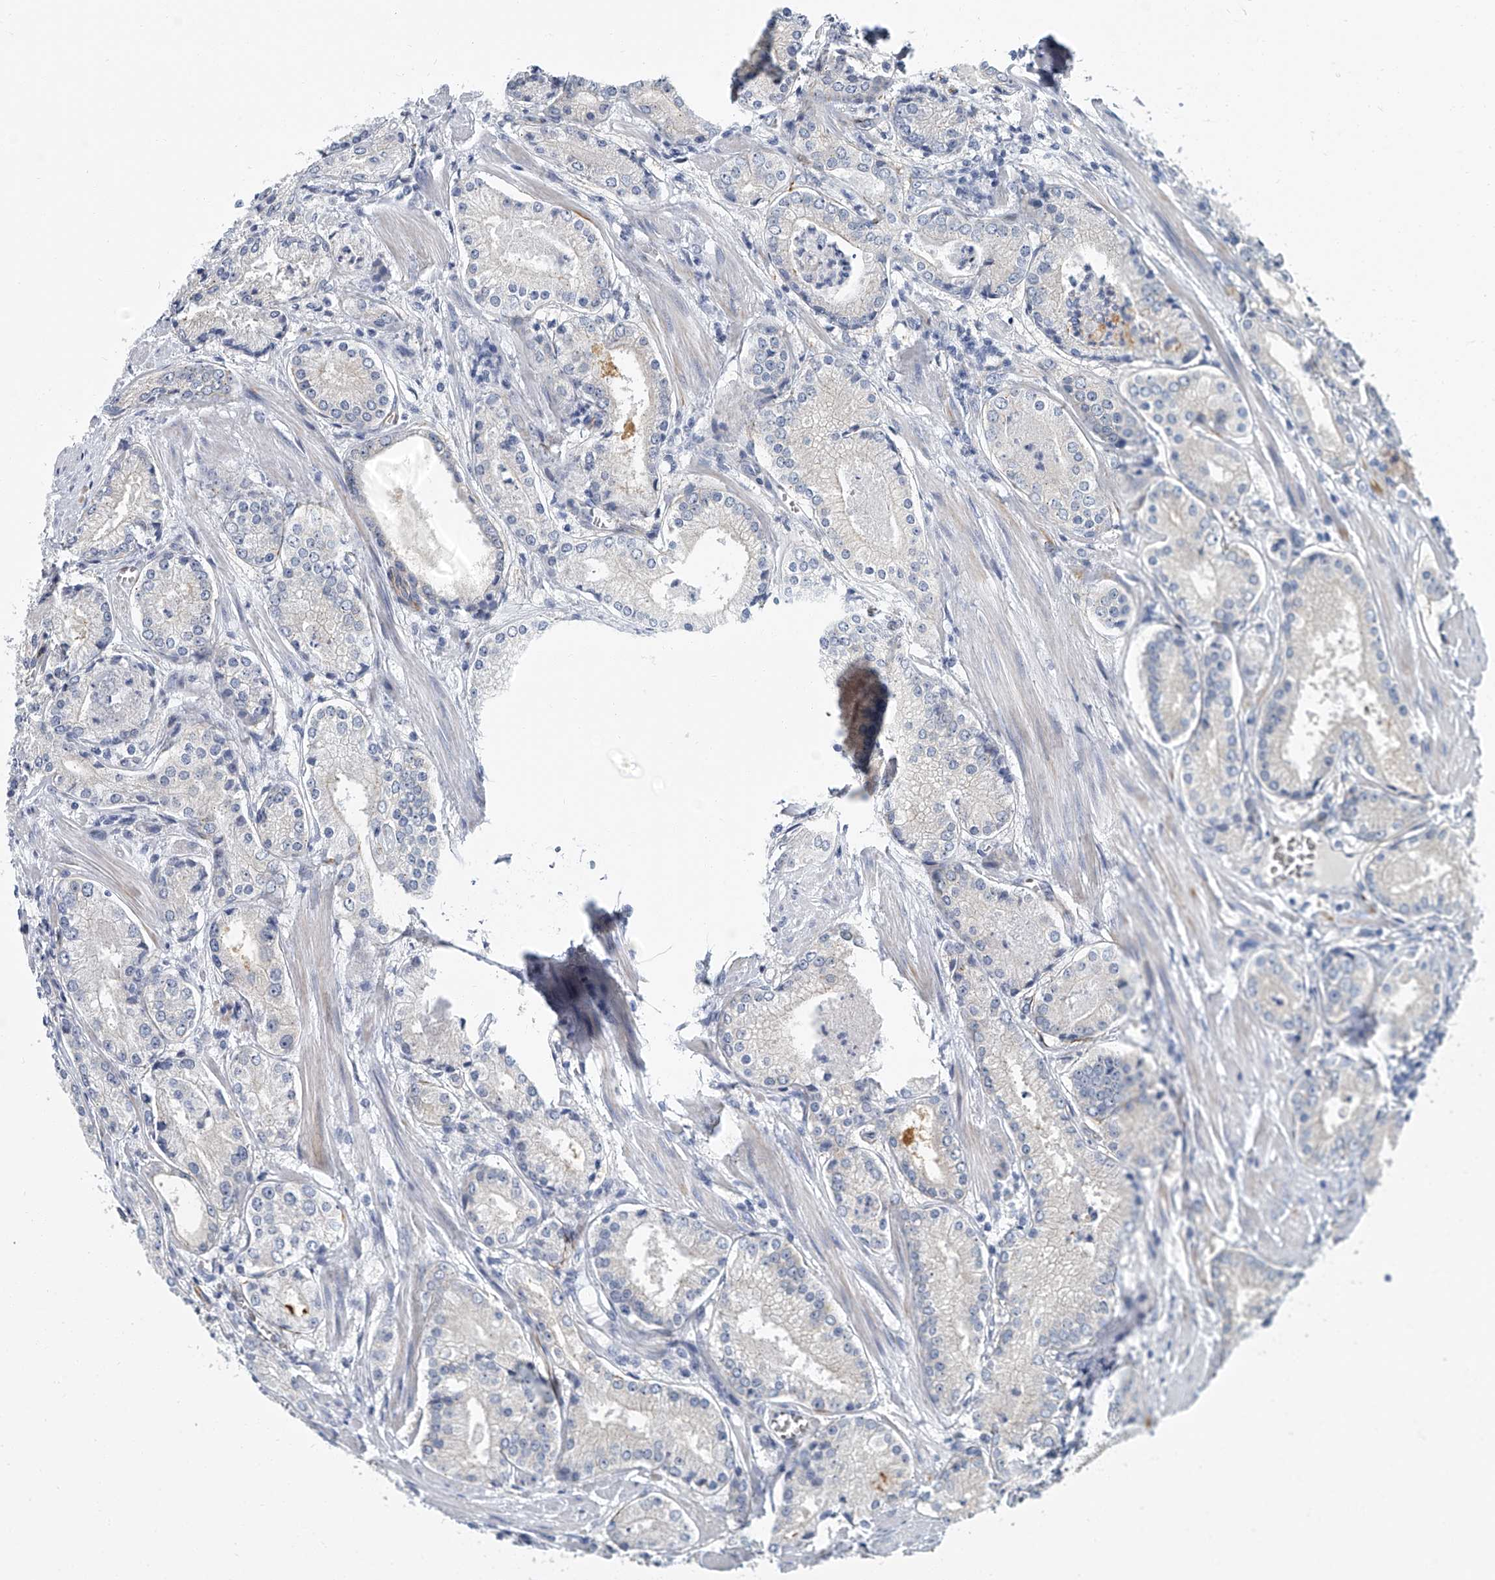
{"staining": {"intensity": "negative", "quantity": "none", "location": "none"}, "tissue": "prostate cancer", "cell_type": "Tumor cells", "image_type": "cancer", "snomed": [{"axis": "morphology", "description": "Adenocarcinoma, Low grade"}, {"axis": "topography", "description": "Prostate"}], "caption": "An immunohistochemistry (IHC) micrograph of prostate adenocarcinoma (low-grade) is shown. There is no staining in tumor cells of prostate adenocarcinoma (low-grade).", "gene": "KIRREL1", "patient": {"sex": "male", "age": 54}}